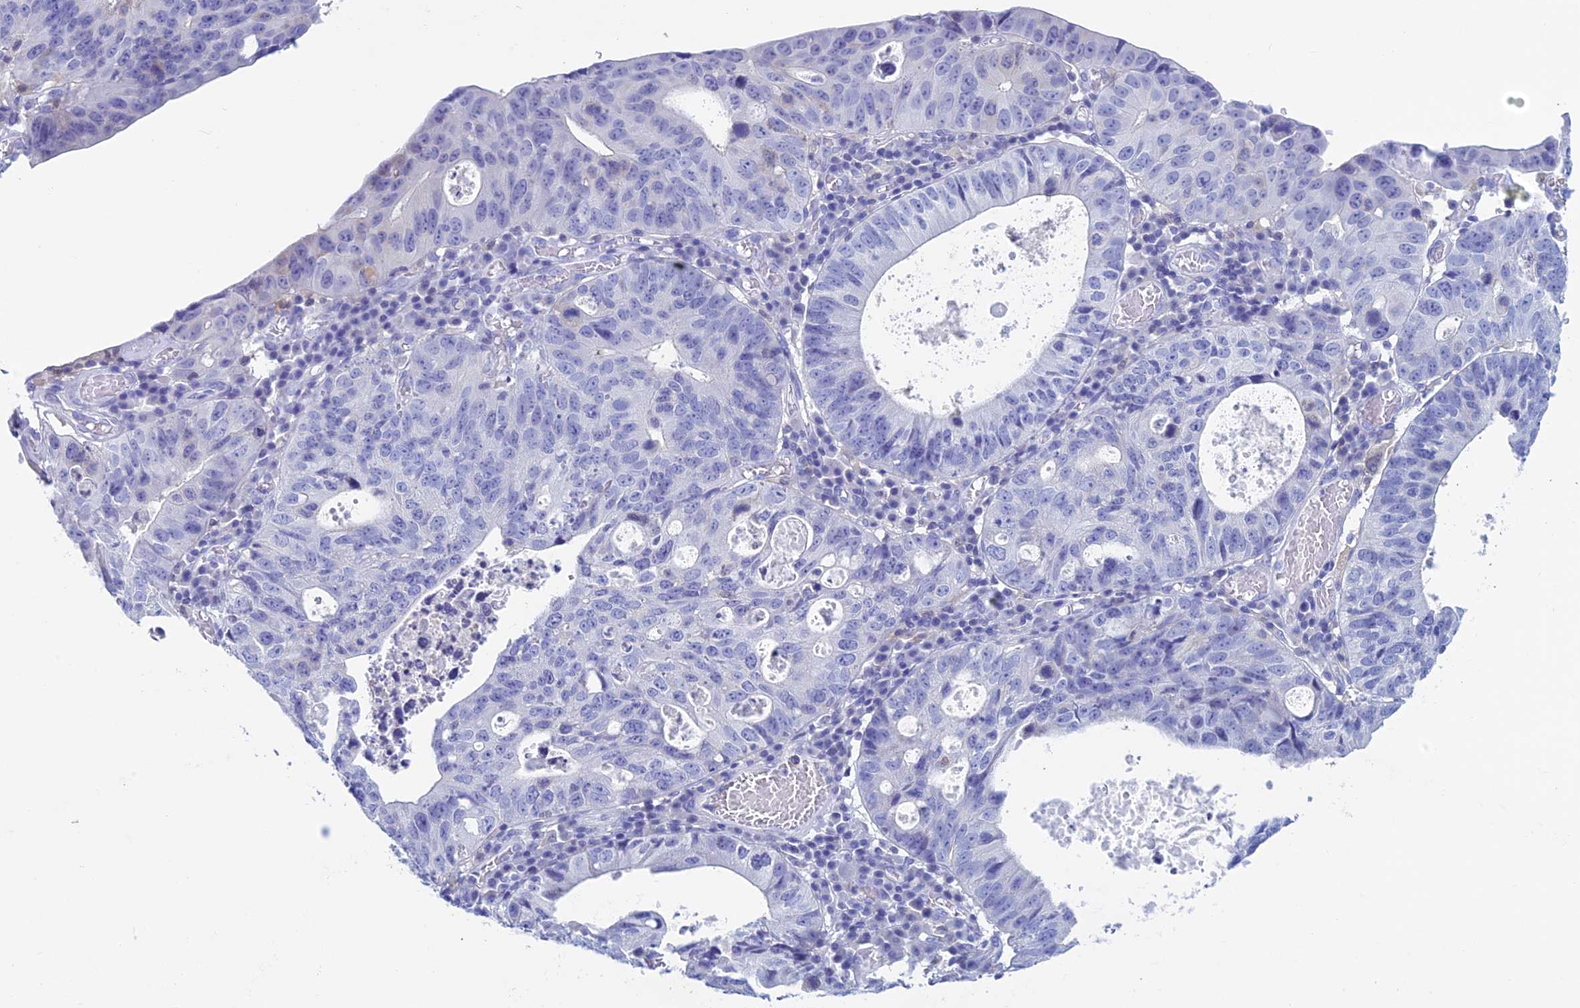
{"staining": {"intensity": "negative", "quantity": "none", "location": "none"}, "tissue": "stomach cancer", "cell_type": "Tumor cells", "image_type": "cancer", "snomed": [{"axis": "morphology", "description": "Adenocarcinoma, NOS"}, {"axis": "topography", "description": "Stomach"}], "caption": "Image shows no significant protein staining in tumor cells of stomach adenocarcinoma.", "gene": "KCNK17", "patient": {"sex": "male", "age": 59}}